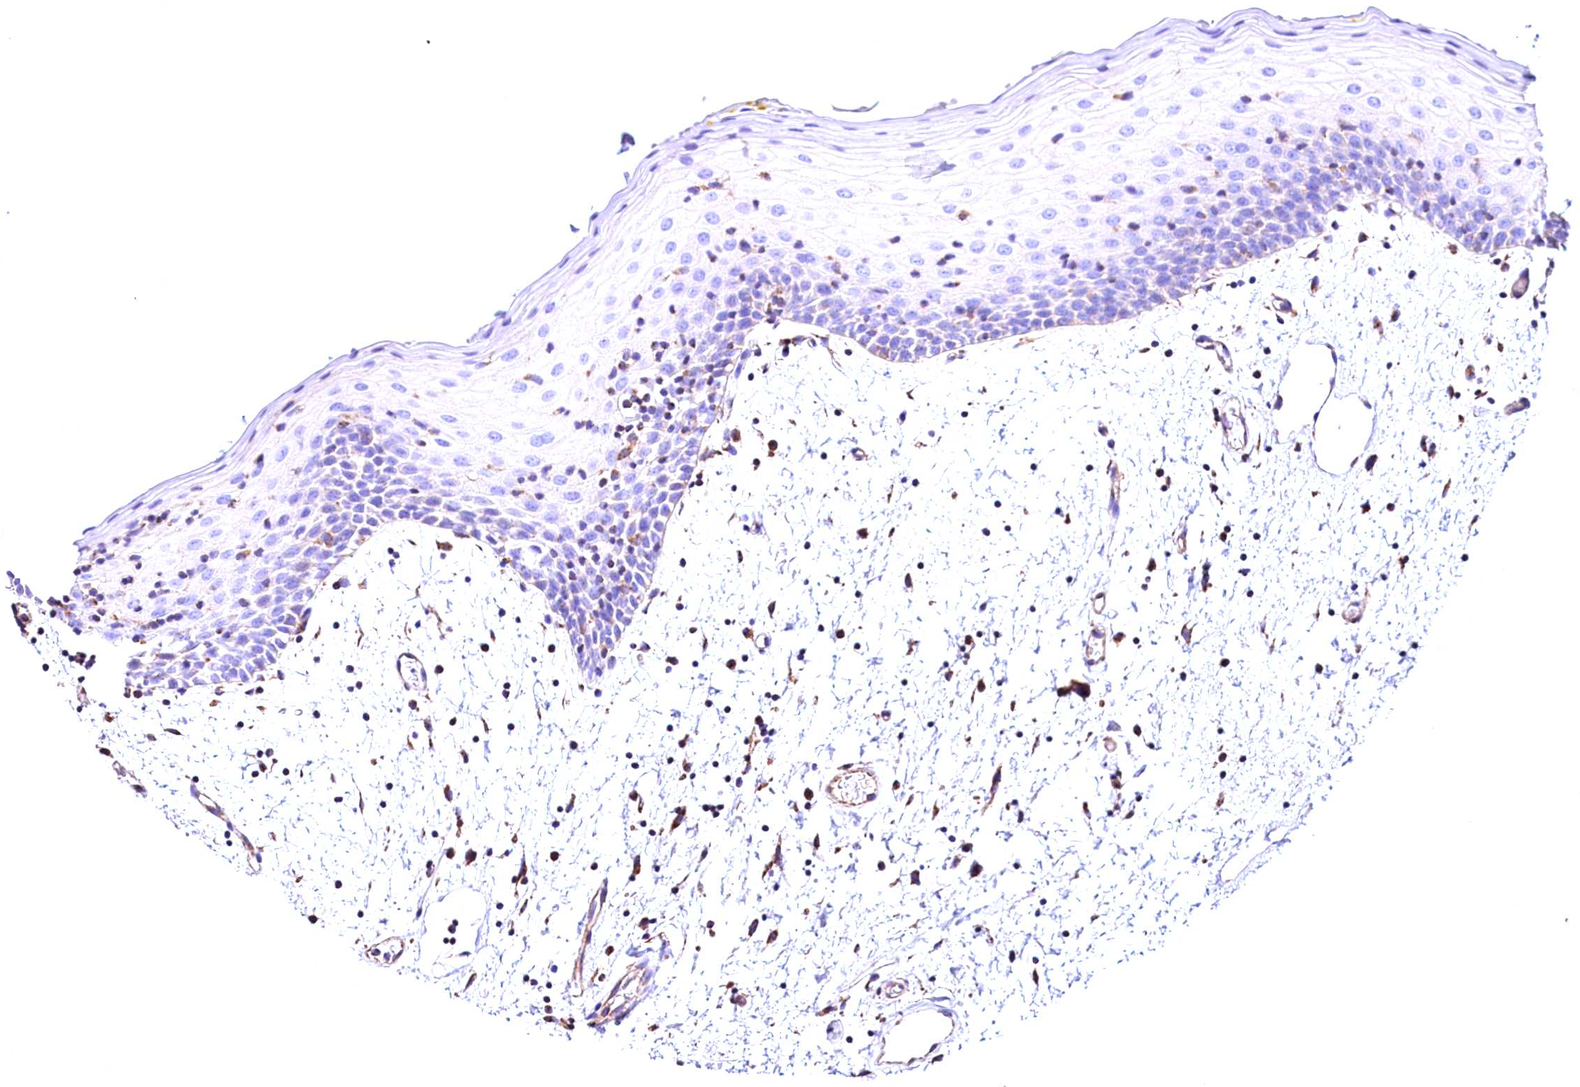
{"staining": {"intensity": "negative", "quantity": "none", "location": "none"}, "tissue": "oral mucosa", "cell_type": "Squamous epithelial cells", "image_type": "normal", "snomed": [{"axis": "morphology", "description": "Normal tissue, NOS"}, {"axis": "topography", "description": "Skeletal muscle"}, {"axis": "topography", "description": "Oral tissue"}, {"axis": "topography", "description": "Salivary gland"}, {"axis": "topography", "description": "Peripheral nerve tissue"}], "caption": "Immunohistochemistry histopathology image of unremarkable oral mucosa stained for a protein (brown), which displays no staining in squamous epithelial cells.", "gene": "ACAA2", "patient": {"sex": "male", "age": 54}}